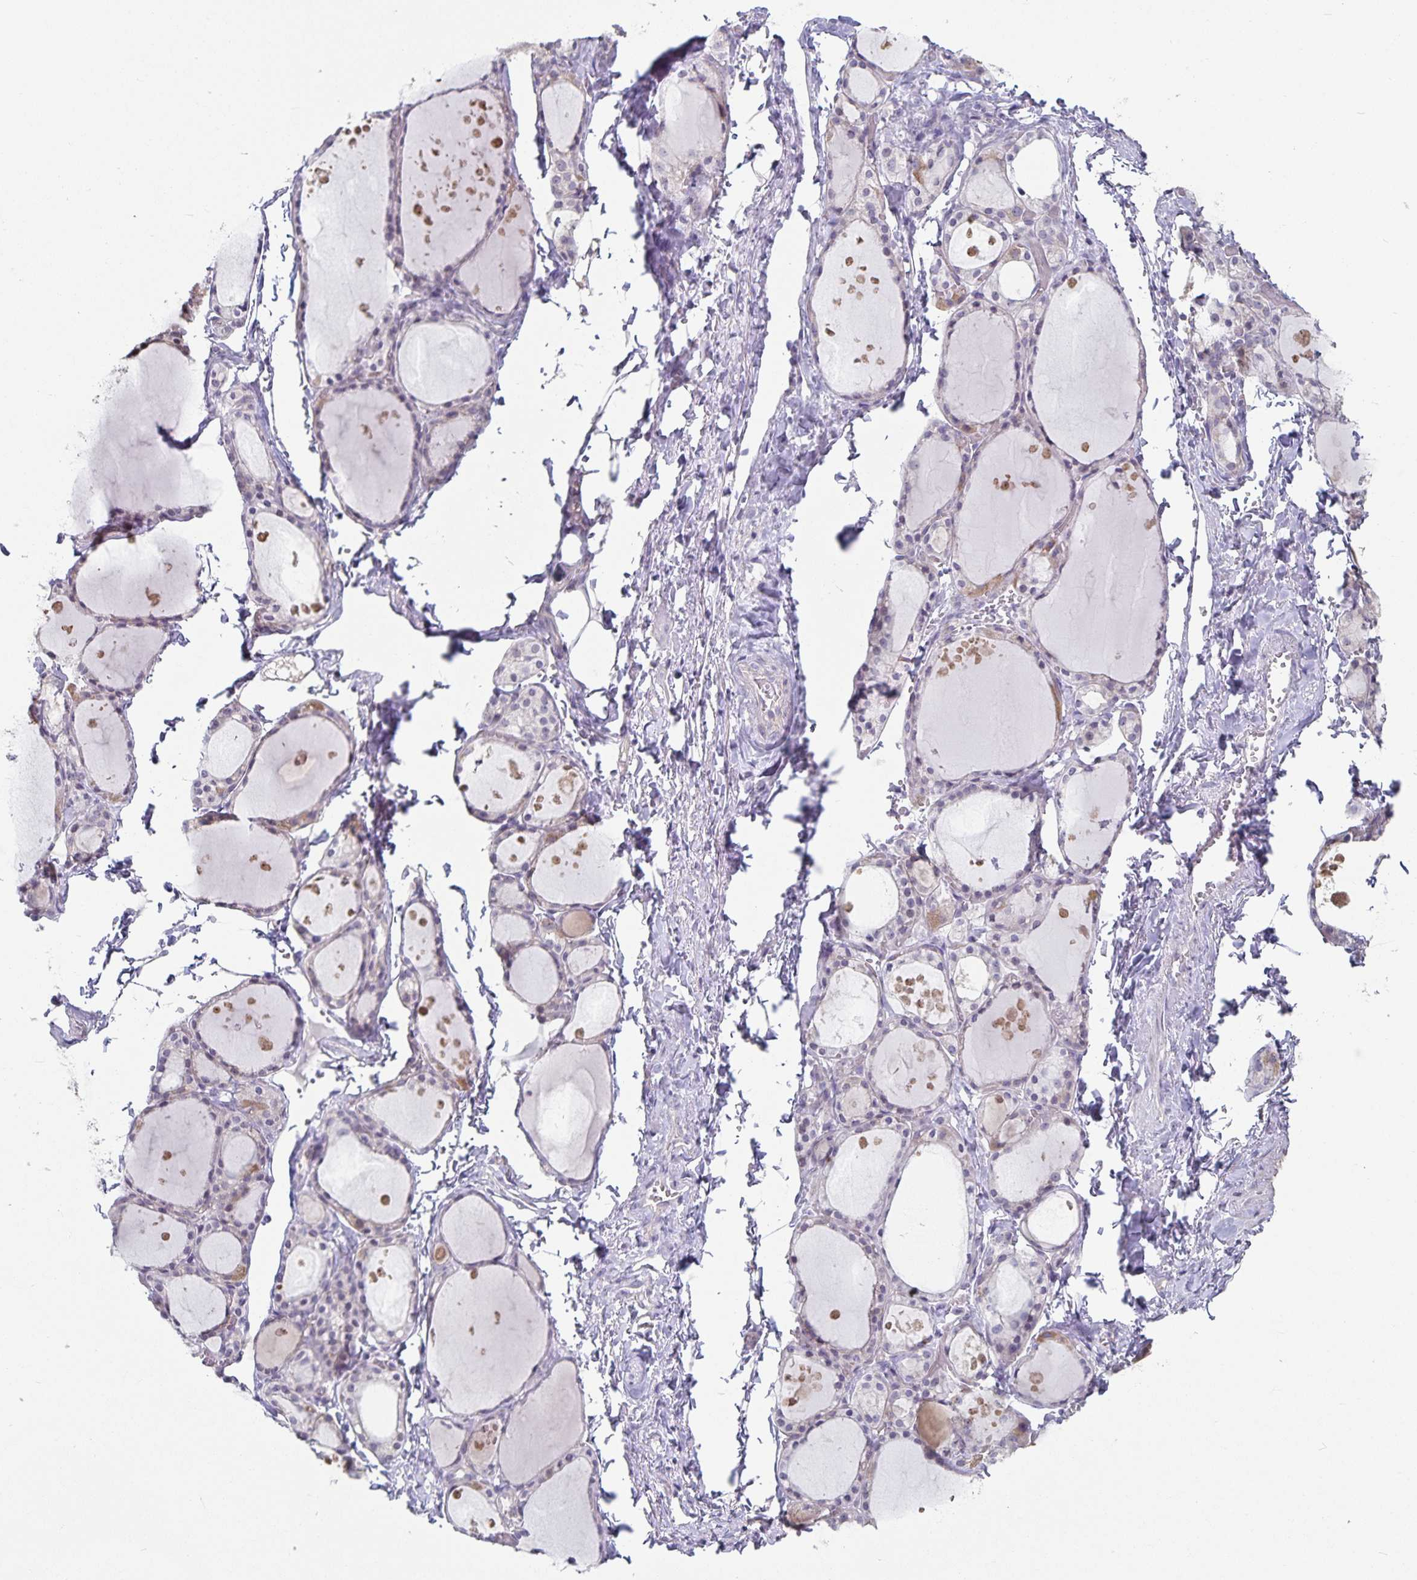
{"staining": {"intensity": "negative", "quantity": "none", "location": "none"}, "tissue": "thyroid gland", "cell_type": "Glandular cells", "image_type": "normal", "snomed": [{"axis": "morphology", "description": "Normal tissue, NOS"}, {"axis": "topography", "description": "Thyroid gland"}], "caption": "Glandular cells are negative for protein expression in unremarkable human thyroid gland. (DAB (3,3'-diaminobenzidine) IHC visualized using brightfield microscopy, high magnification).", "gene": "DNAH9", "patient": {"sex": "male", "age": 68}}